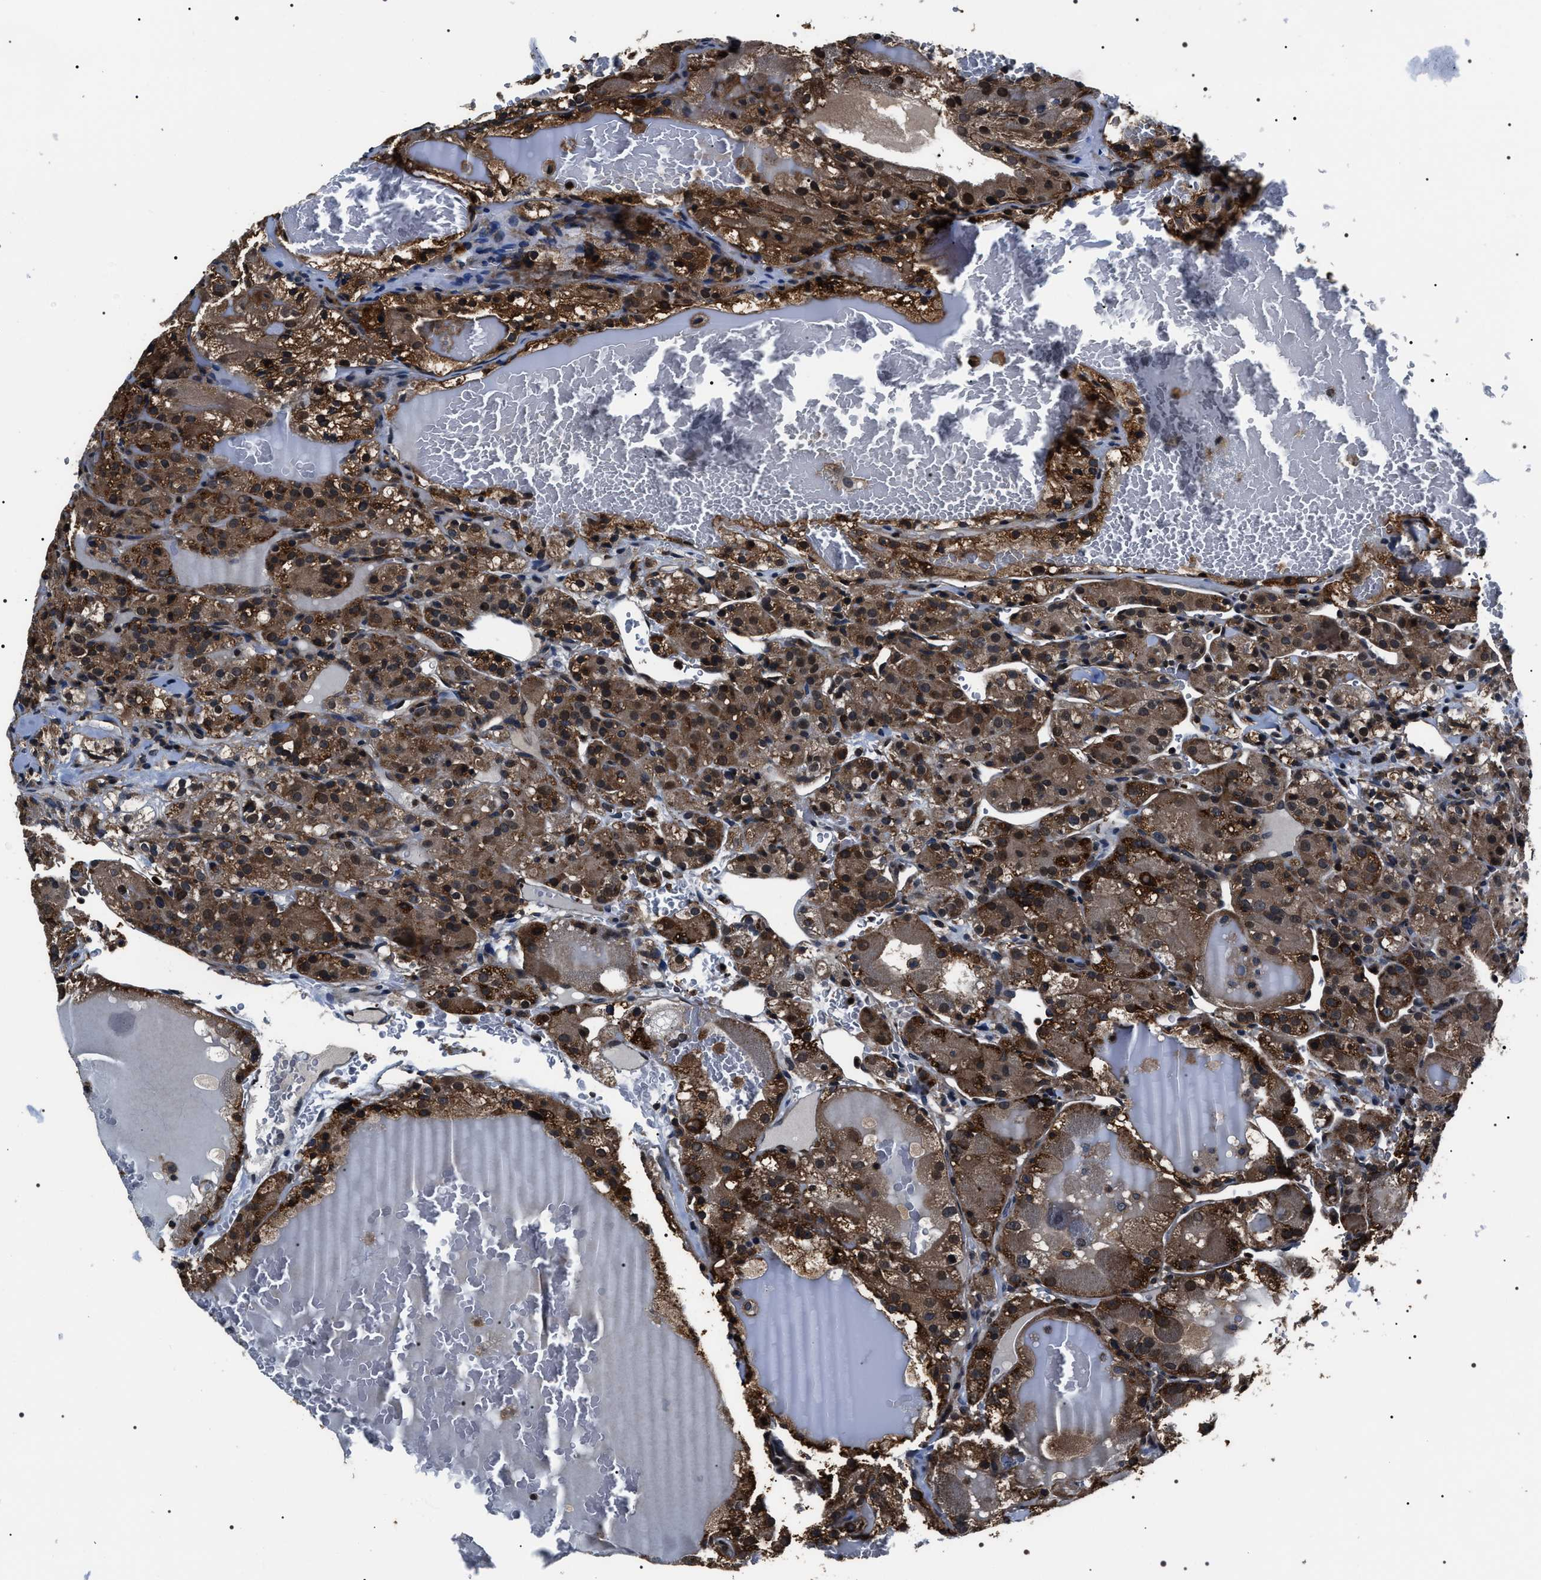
{"staining": {"intensity": "moderate", "quantity": ">75%", "location": "cytoplasmic/membranous"}, "tissue": "renal cancer", "cell_type": "Tumor cells", "image_type": "cancer", "snomed": [{"axis": "morphology", "description": "Normal tissue, NOS"}, {"axis": "morphology", "description": "Adenocarcinoma, NOS"}, {"axis": "topography", "description": "Kidney"}], "caption": "Tumor cells exhibit medium levels of moderate cytoplasmic/membranous expression in about >75% of cells in adenocarcinoma (renal).", "gene": "SIPA1", "patient": {"sex": "male", "age": 61}}